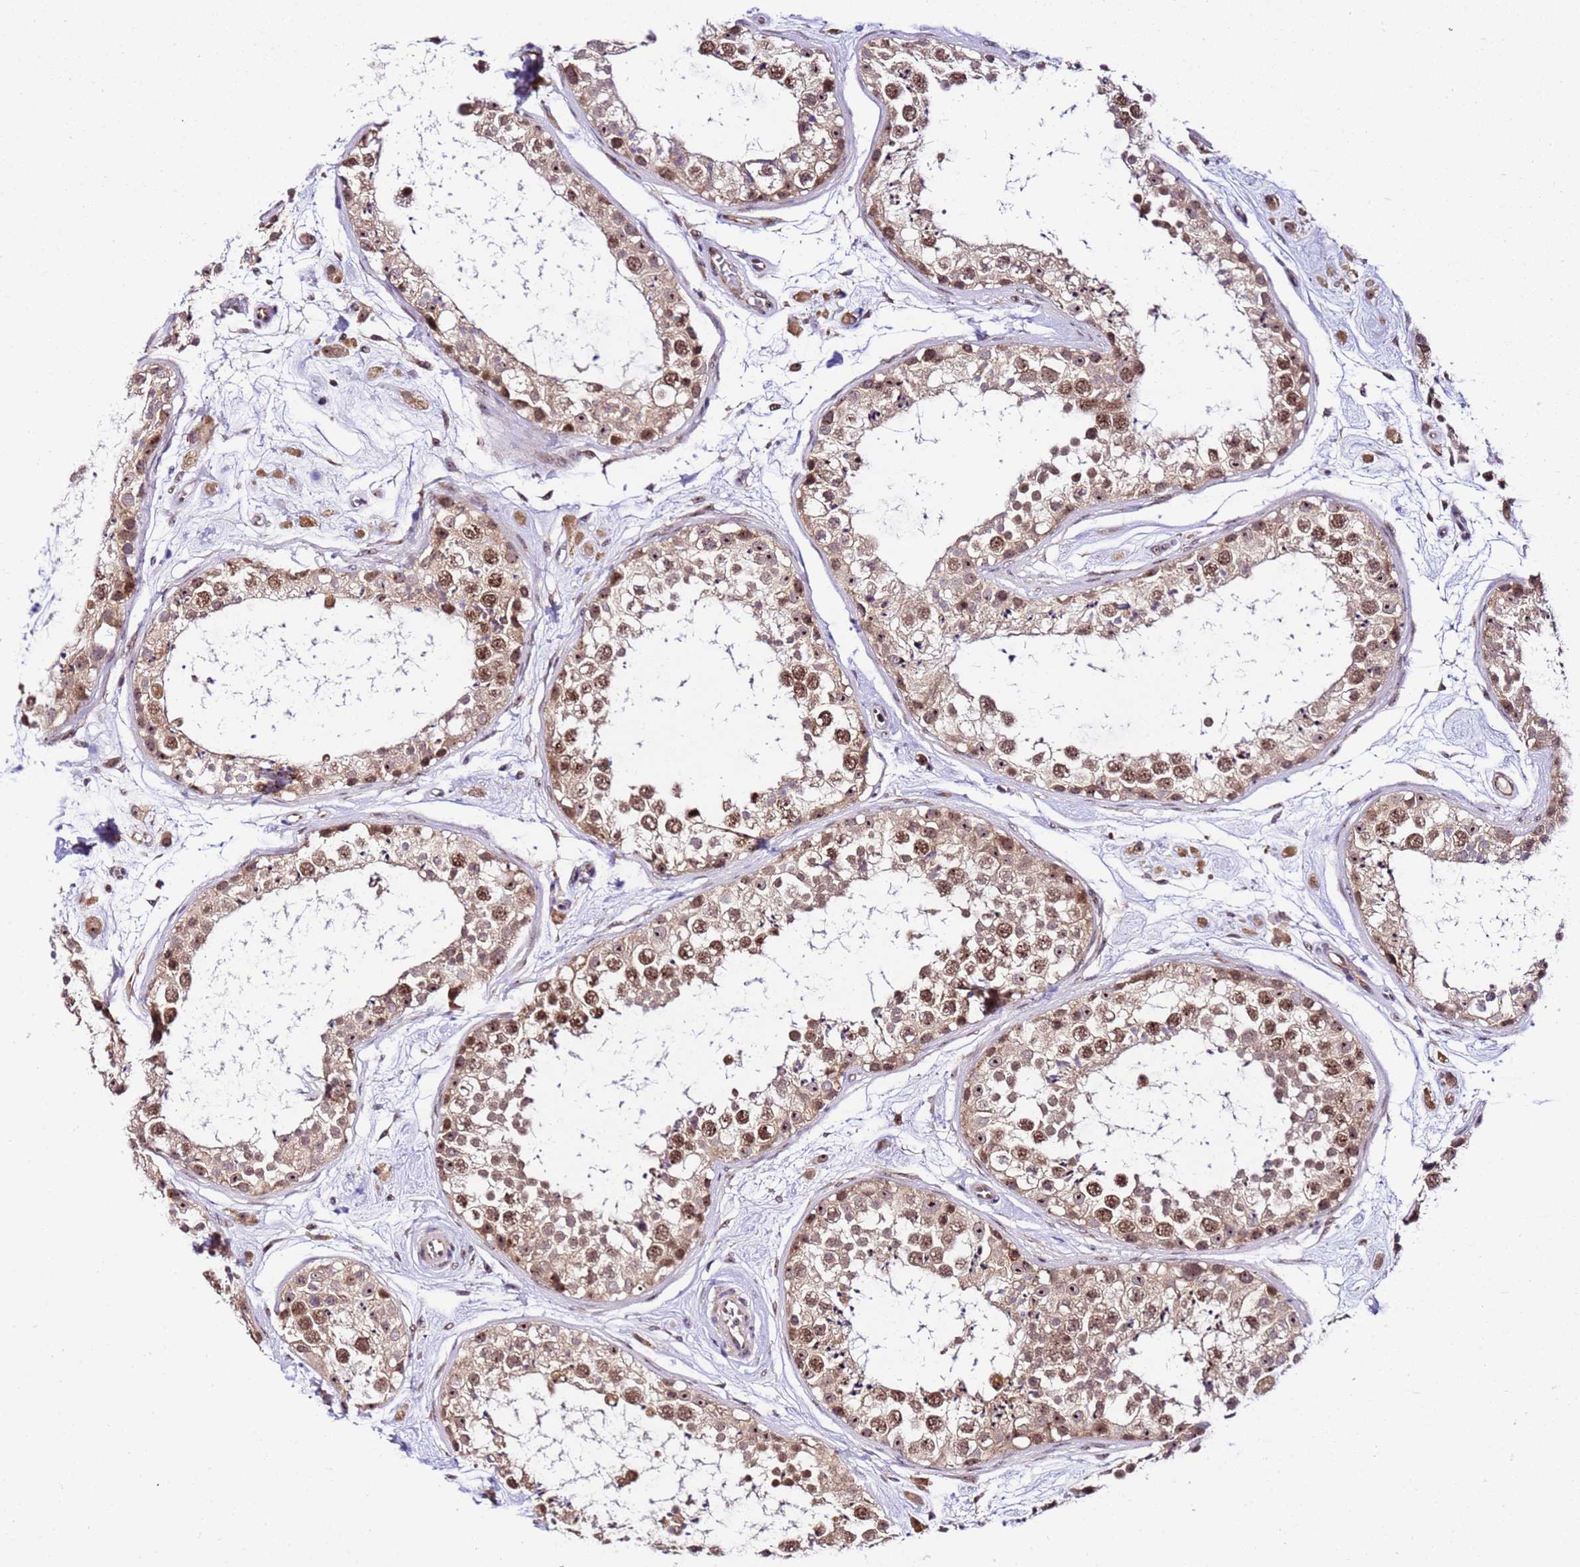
{"staining": {"intensity": "moderate", "quantity": ">75%", "location": "nuclear"}, "tissue": "testis", "cell_type": "Cells in seminiferous ducts", "image_type": "normal", "snomed": [{"axis": "morphology", "description": "Normal tissue, NOS"}, {"axis": "topography", "description": "Testis"}], "caption": "A brown stain shows moderate nuclear expression of a protein in cells in seminiferous ducts of normal human testis. (Brightfield microscopy of DAB IHC at high magnification).", "gene": "SLX4IP", "patient": {"sex": "male", "age": 25}}